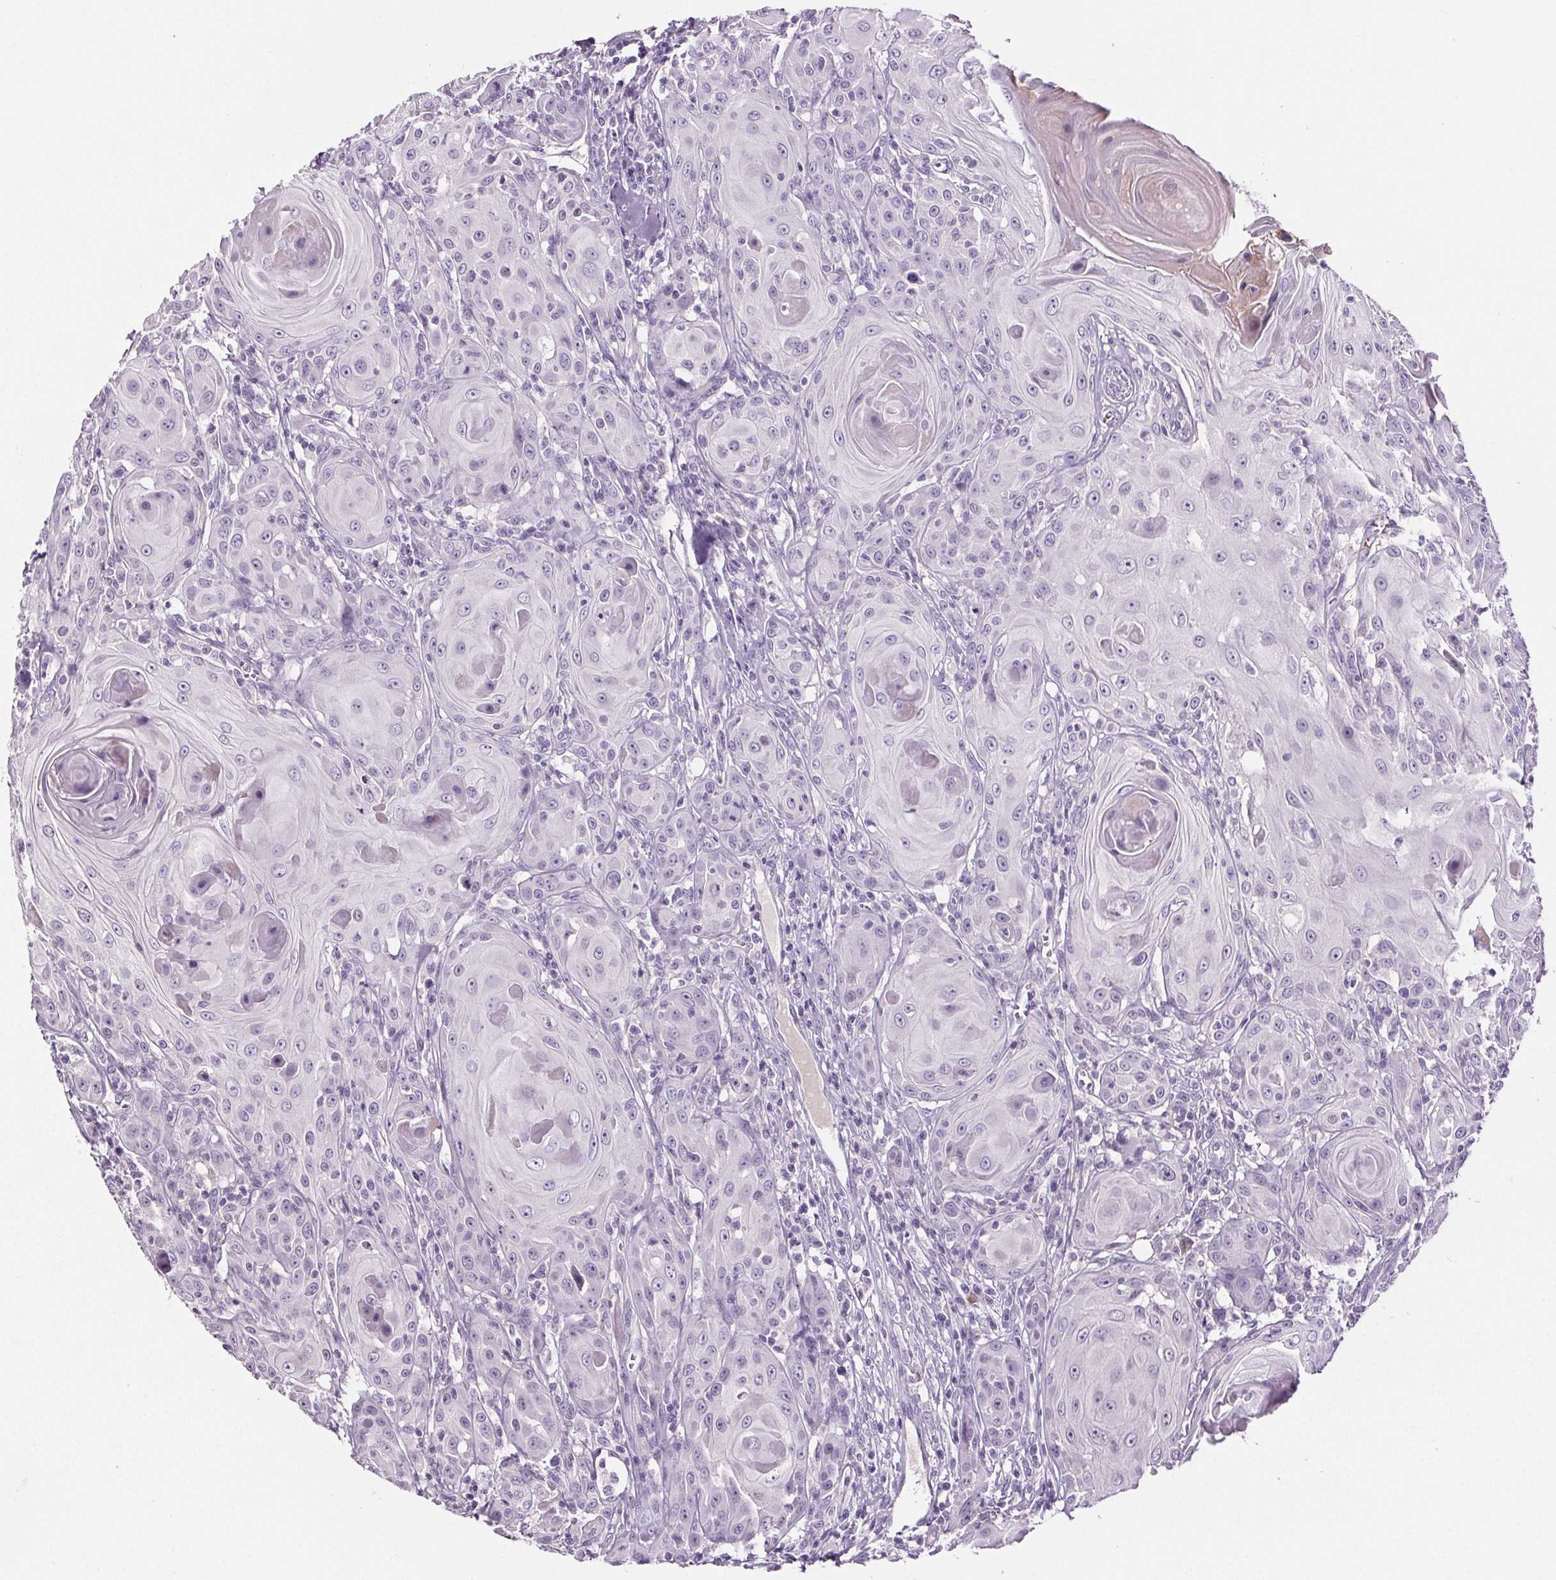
{"staining": {"intensity": "negative", "quantity": "none", "location": "none"}, "tissue": "head and neck cancer", "cell_type": "Tumor cells", "image_type": "cancer", "snomed": [{"axis": "morphology", "description": "Squamous cell carcinoma, NOS"}, {"axis": "topography", "description": "Head-Neck"}], "caption": "Protein analysis of head and neck cancer (squamous cell carcinoma) reveals no significant positivity in tumor cells.", "gene": "CD5L", "patient": {"sex": "female", "age": 80}}